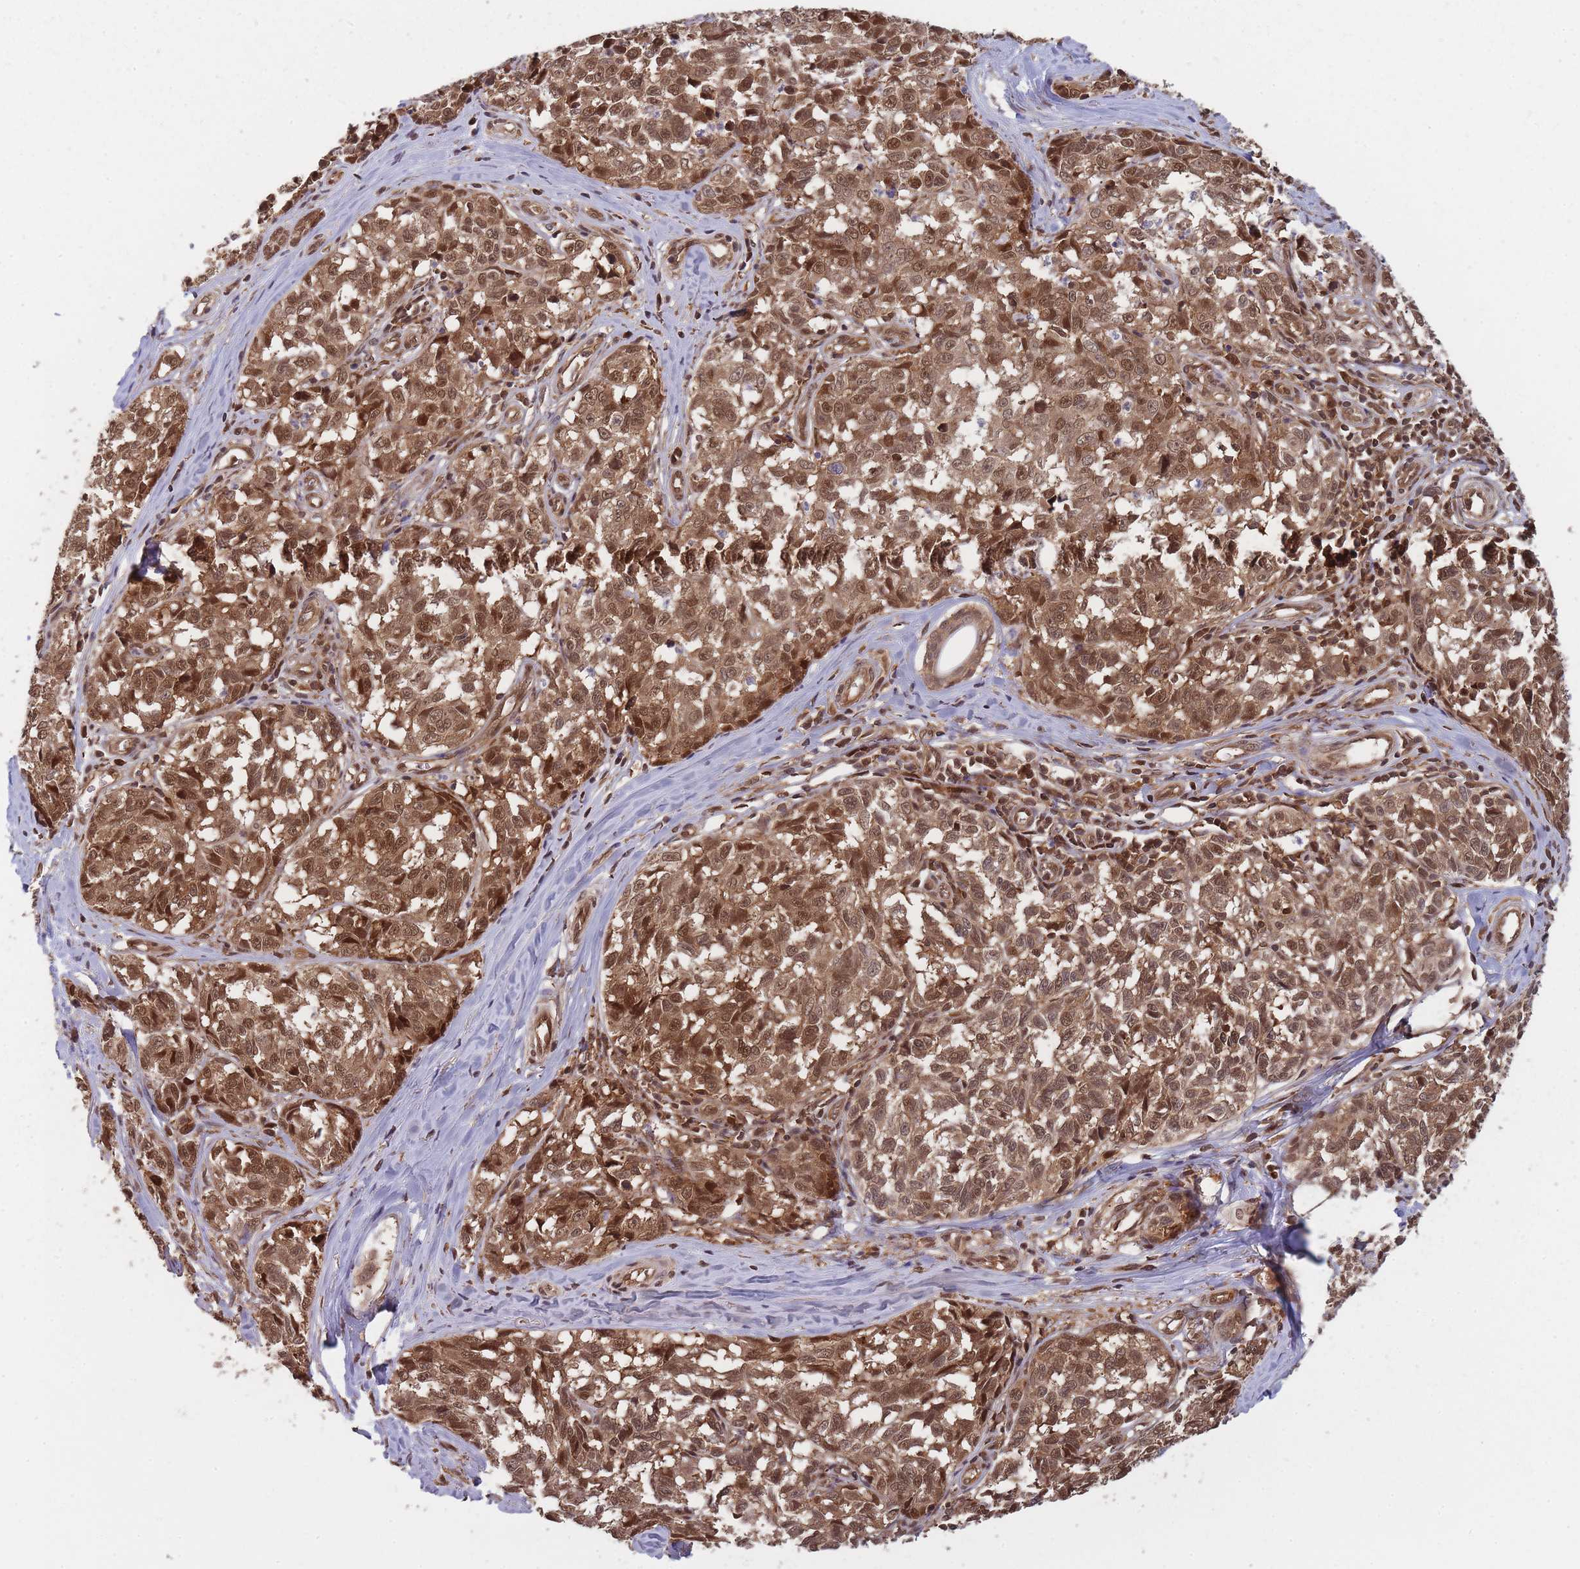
{"staining": {"intensity": "moderate", "quantity": ">75%", "location": "cytoplasmic/membranous,nuclear"}, "tissue": "melanoma", "cell_type": "Tumor cells", "image_type": "cancer", "snomed": [{"axis": "morphology", "description": "Normal tissue, NOS"}, {"axis": "morphology", "description": "Malignant melanoma, NOS"}, {"axis": "topography", "description": "Skin"}], "caption": "A photomicrograph of malignant melanoma stained for a protein displays moderate cytoplasmic/membranous and nuclear brown staining in tumor cells.", "gene": "PPP6R3", "patient": {"sex": "female", "age": 64}}